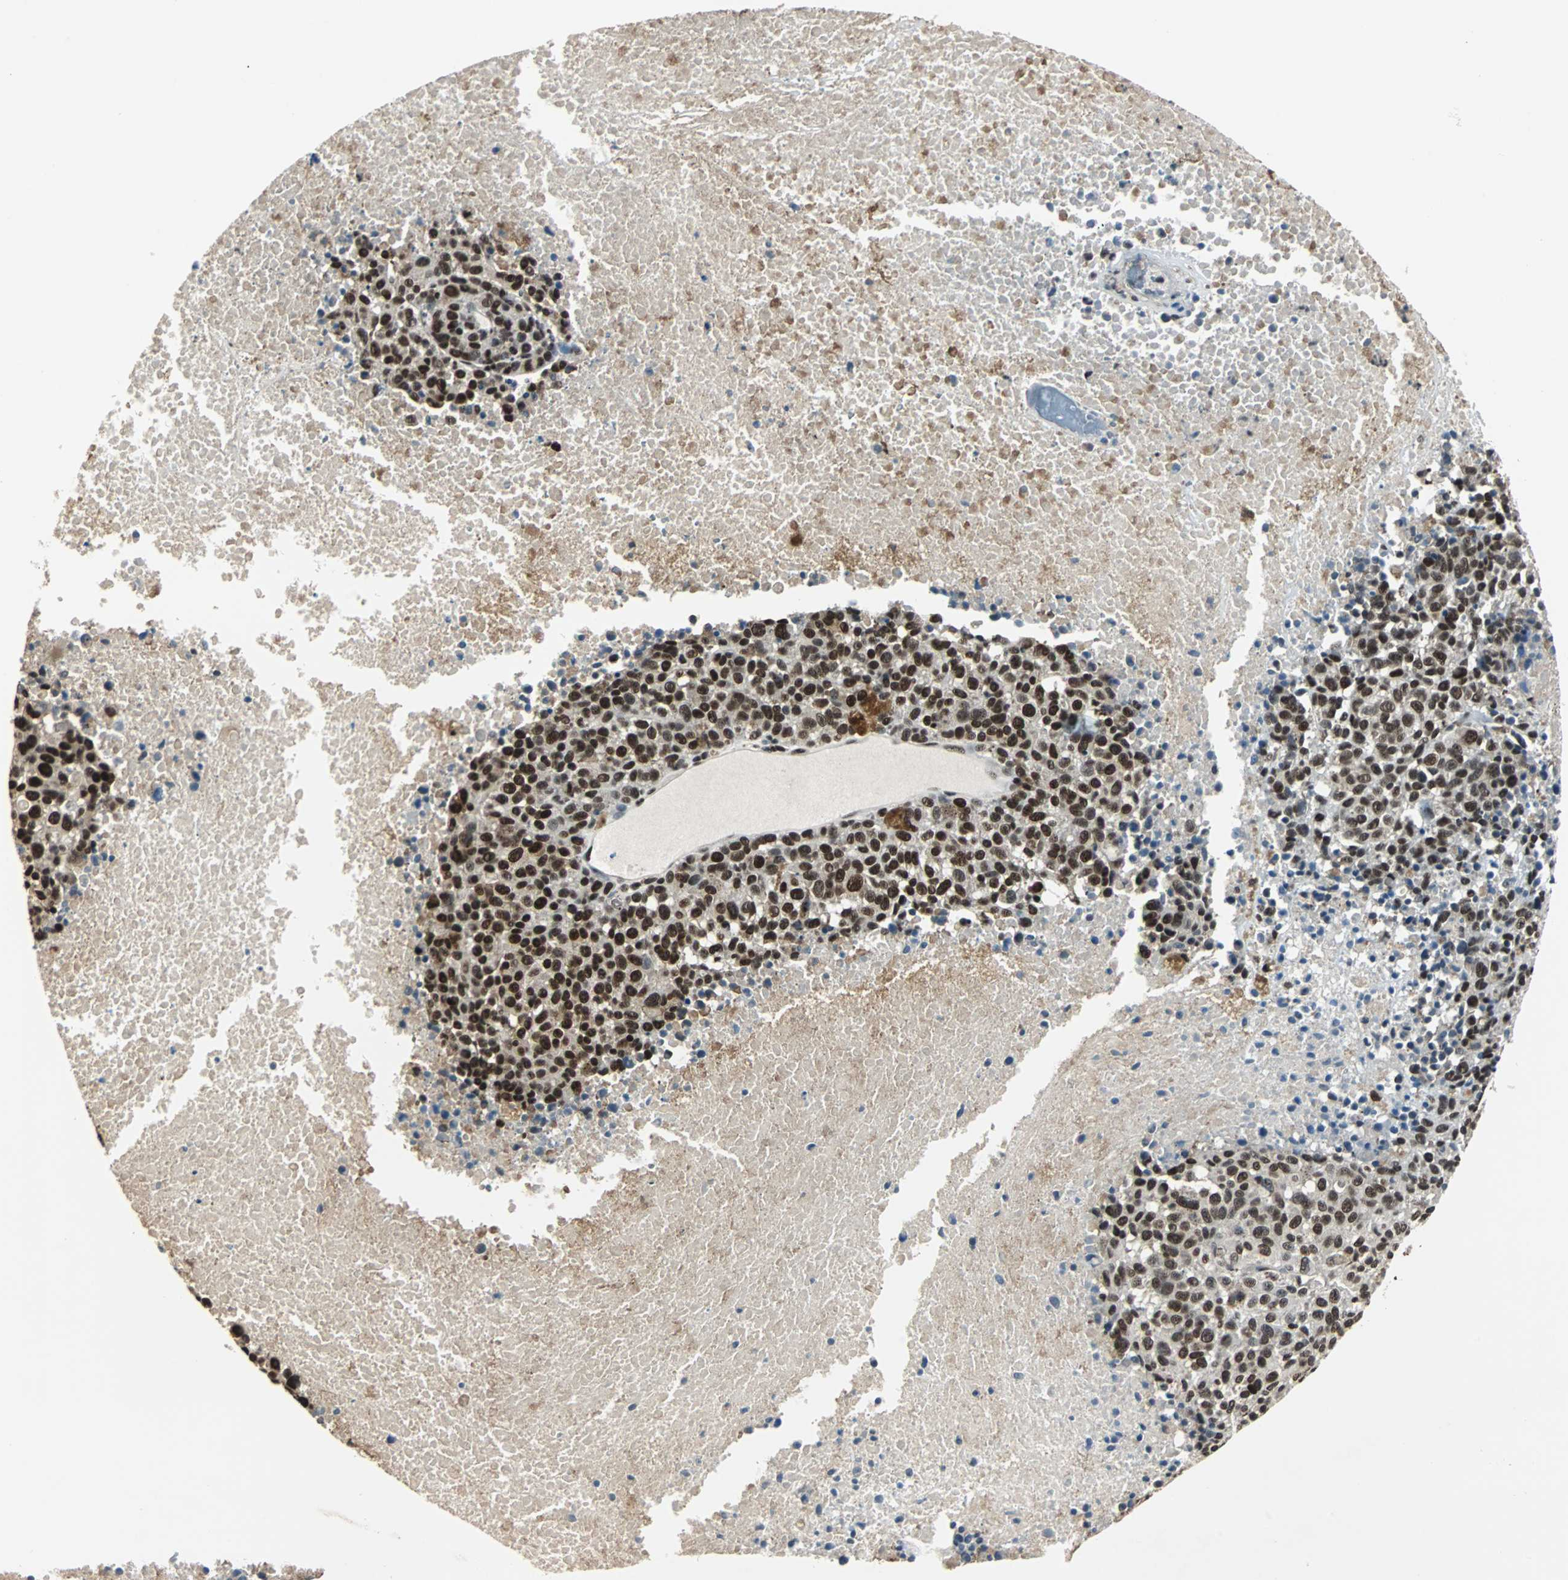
{"staining": {"intensity": "strong", "quantity": ">75%", "location": "nuclear"}, "tissue": "melanoma", "cell_type": "Tumor cells", "image_type": "cancer", "snomed": [{"axis": "morphology", "description": "Malignant melanoma, Metastatic site"}, {"axis": "topography", "description": "Cerebral cortex"}], "caption": "An image of human melanoma stained for a protein shows strong nuclear brown staining in tumor cells. (IHC, brightfield microscopy, high magnification).", "gene": "MKX", "patient": {"sex": "female", "age": 52}}